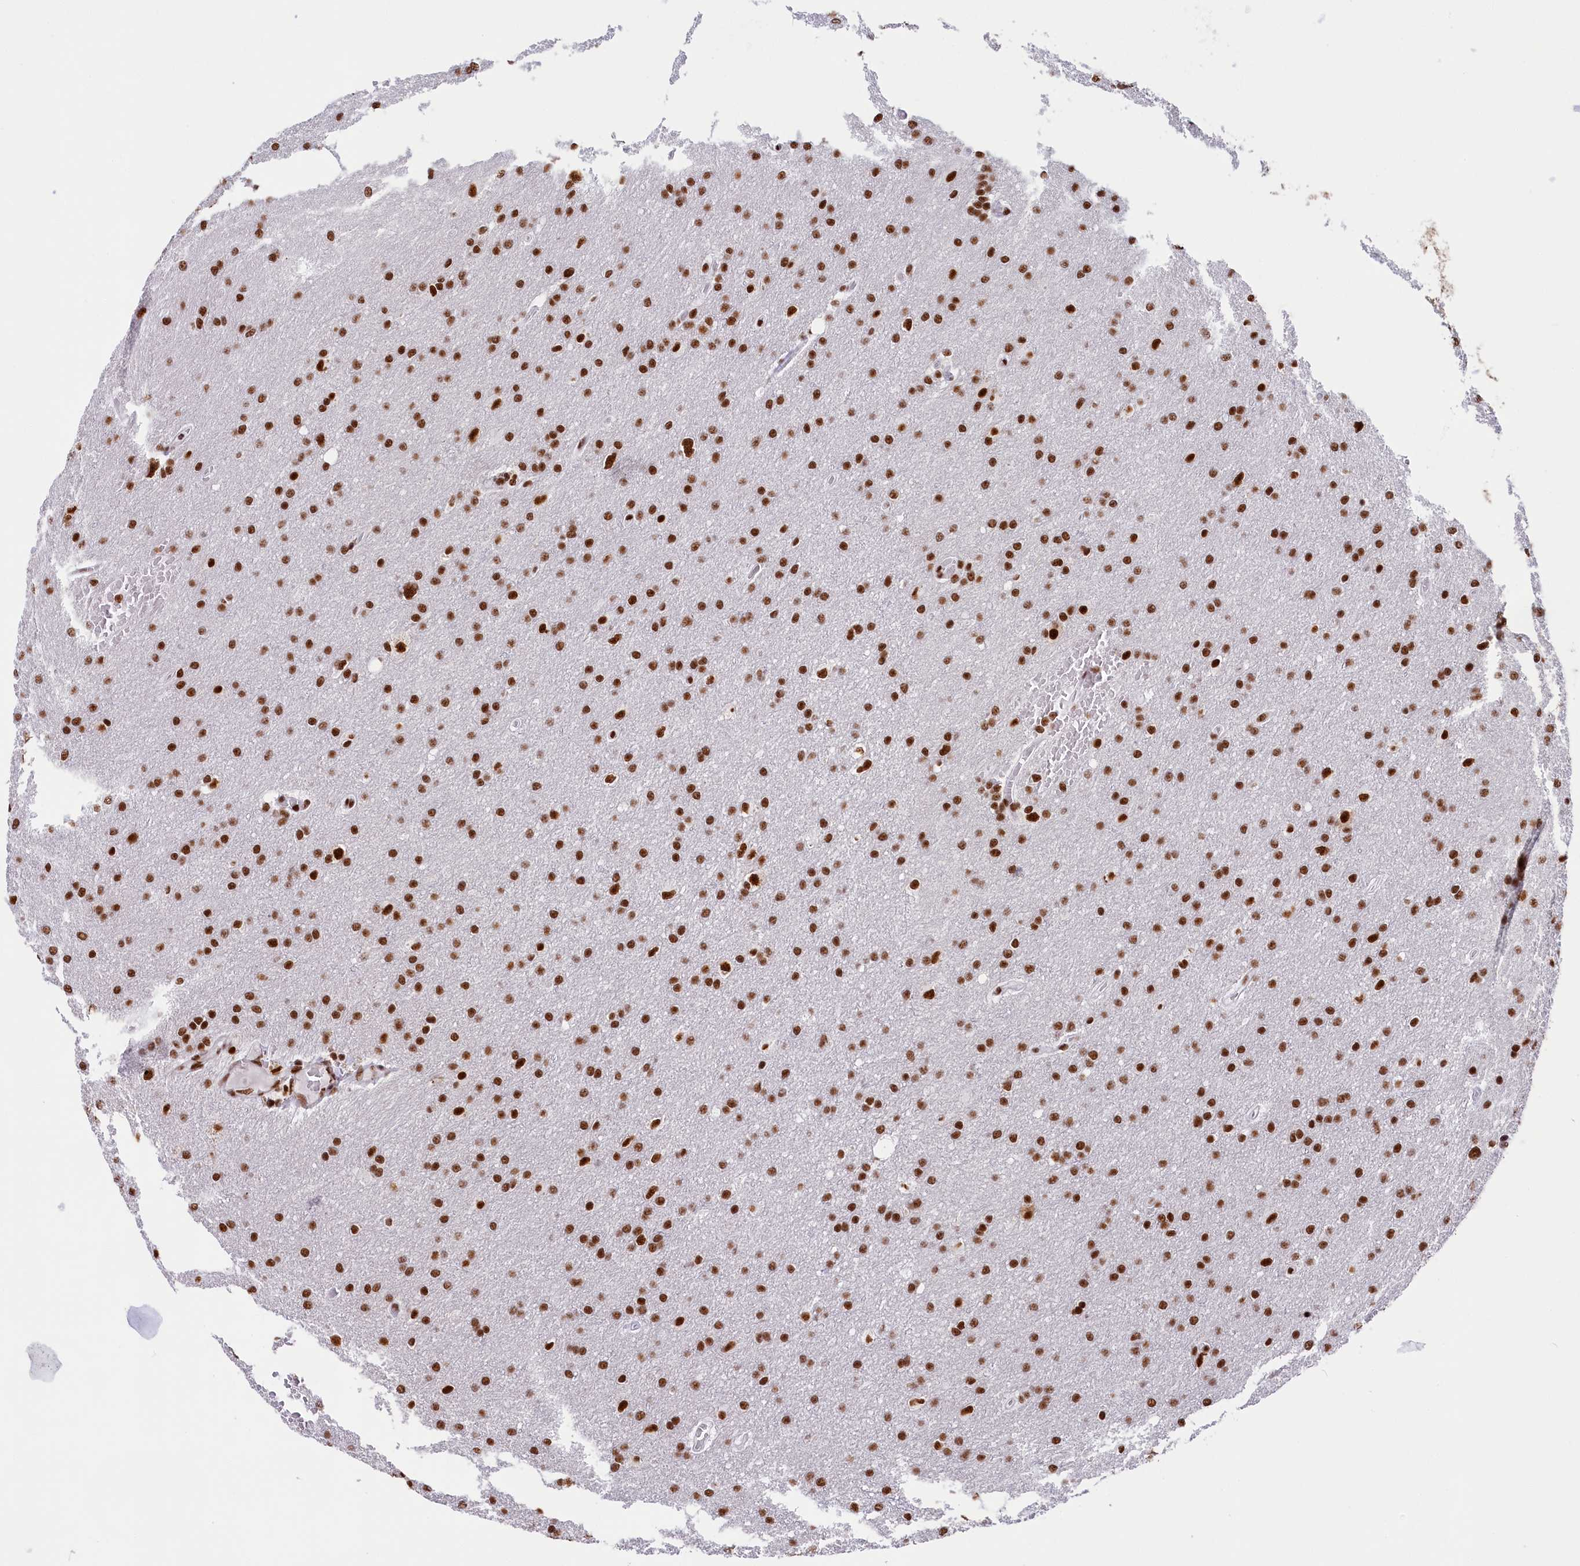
{"staining": {"intensity": "strong", "quantity": ">75%", "location": "nuclear"}, "tissue": "glioma", "cell_type": "Tumor cells", "image_type": "cancer", "snomed": [{"axis": "morphology", "description": "Glioma, malignant, High grade"}, {"axis": "topography", "description": "Cerebral cortex"}], "caption": "Tumor cells show high levels of strong nuclear positivity in approximately >75% of cells in human high-grade glioma (malignant).", "gene": "SNRNP70", "patient": {"sex": "female", "age": 36}}